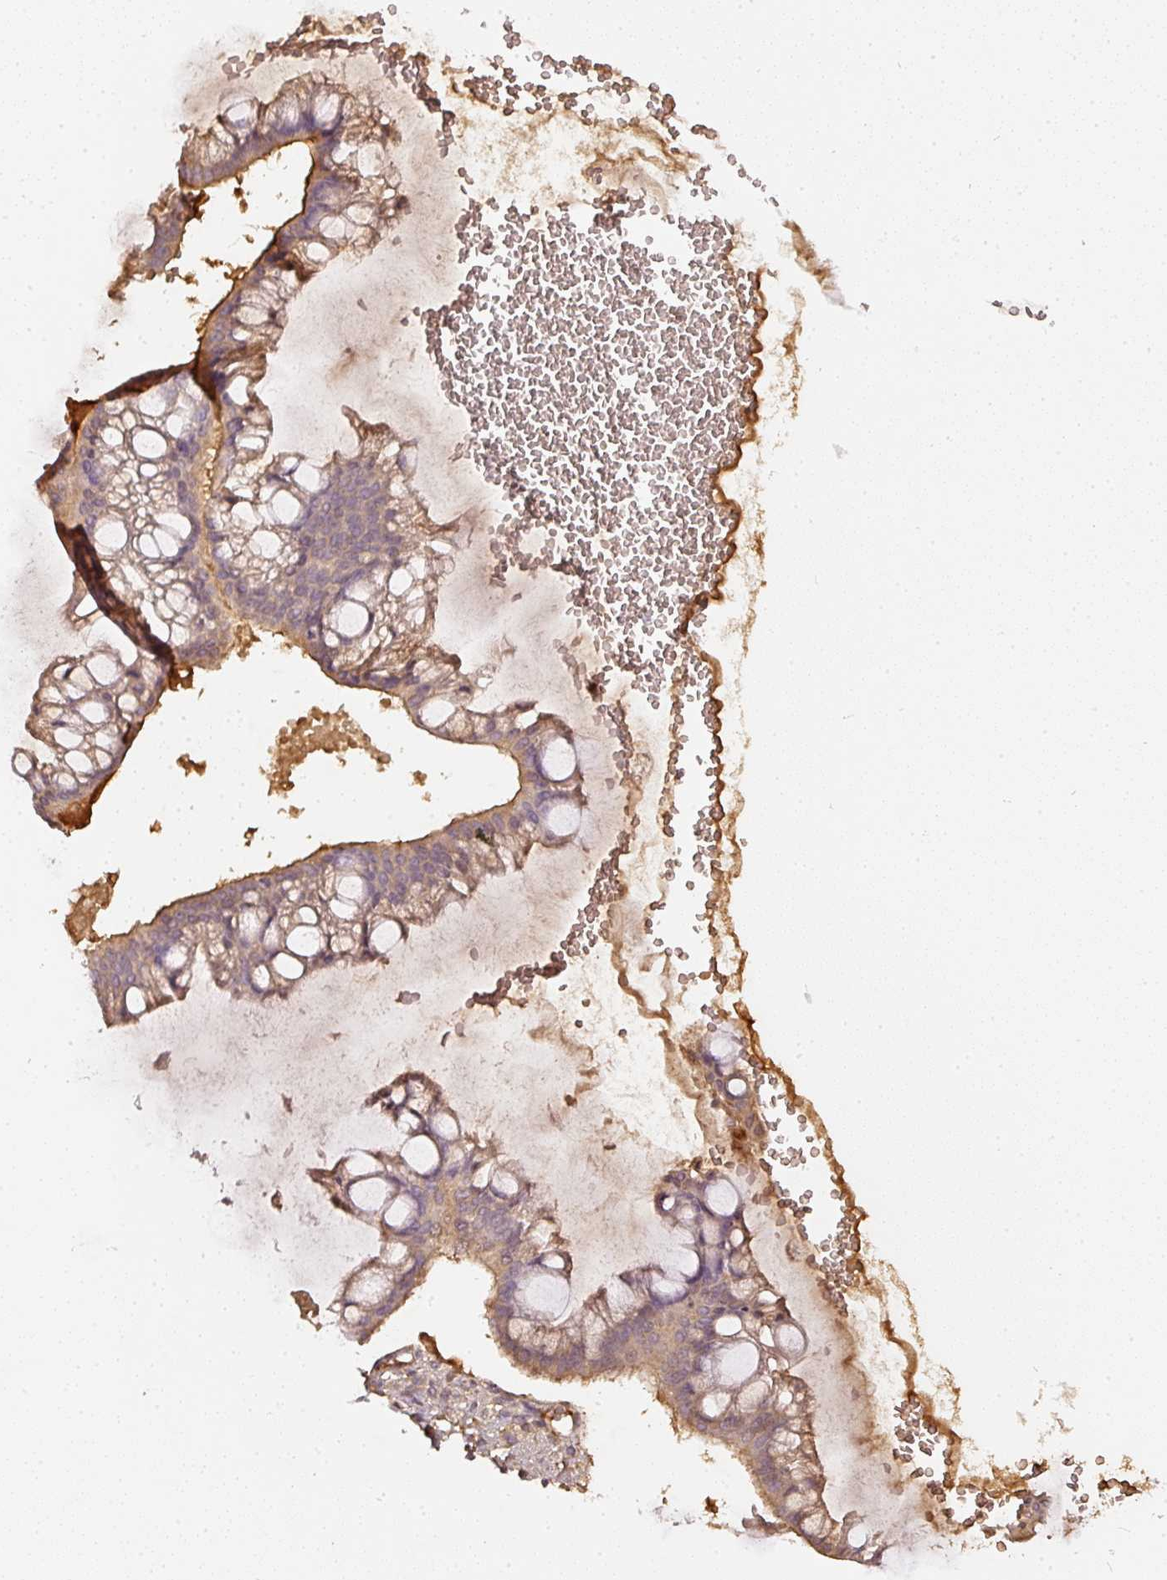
{"staining": {"intensity": "weak", "quantity": ">75%", "location": "cytoplasmic/membranous"}, "tissue": "ovarian cancer", "cell_type": "Tumor cells", "image_type": "cancer", "snomed": [{"axis": "morphology", "description": "Cystadenocarcinoma, mucinous, NOS"}, {"axis": "topography", "description": "Ovary"}], "caption": "A high-resolution micrograph shows IHC staining of ovarian cancer, which shows weak cytoplasmic/membranous staining in about >75% of tumor cells. The protein is stained brown, and the nuclei are stained in blue (DAB IHC with brightfield microscopy, high magnification).", "gene": "EVL", "patient": {"sex": "female", "age": 73}}